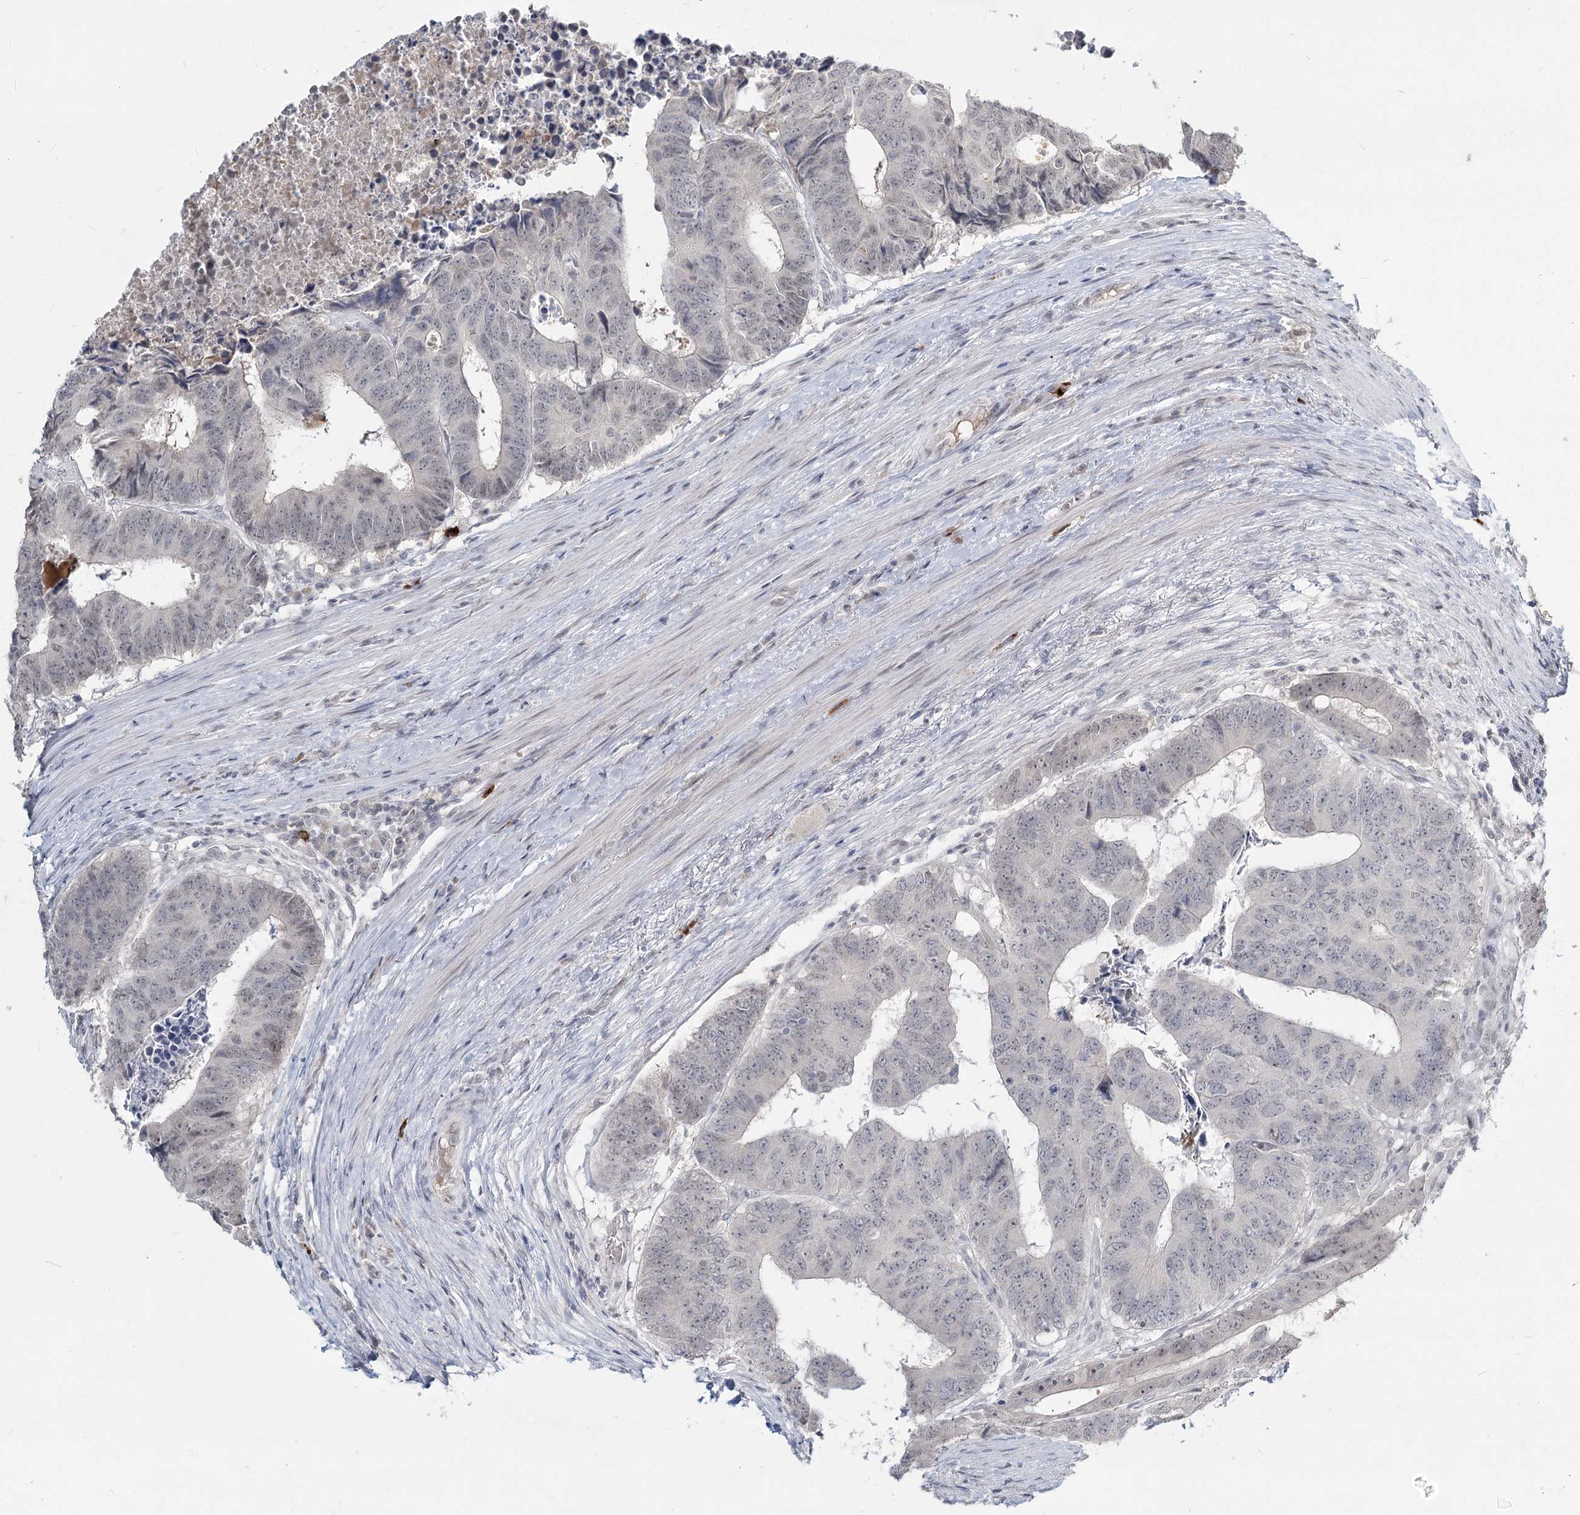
{"staining": {"intensity": "negative", "quantity": "none", "location": "none"}, "tissue": "colorectal cancer", "cell_type": "Tumor cells", "image_type": "cancer", "snomed": [{"axis": "morphology", "description": "Adenocarcinoma, NOS"}, {"axis": "topography", "description": "Rectum"}], "caption": "Protein analysis of colorectal cancer (adenocarcinoma) displays no significant expression in tumor cells. (IHC, brightfield microscopy, high magnification).", "gene": "LY6G5C", "patient": {"sex": "male", "age": 84}}